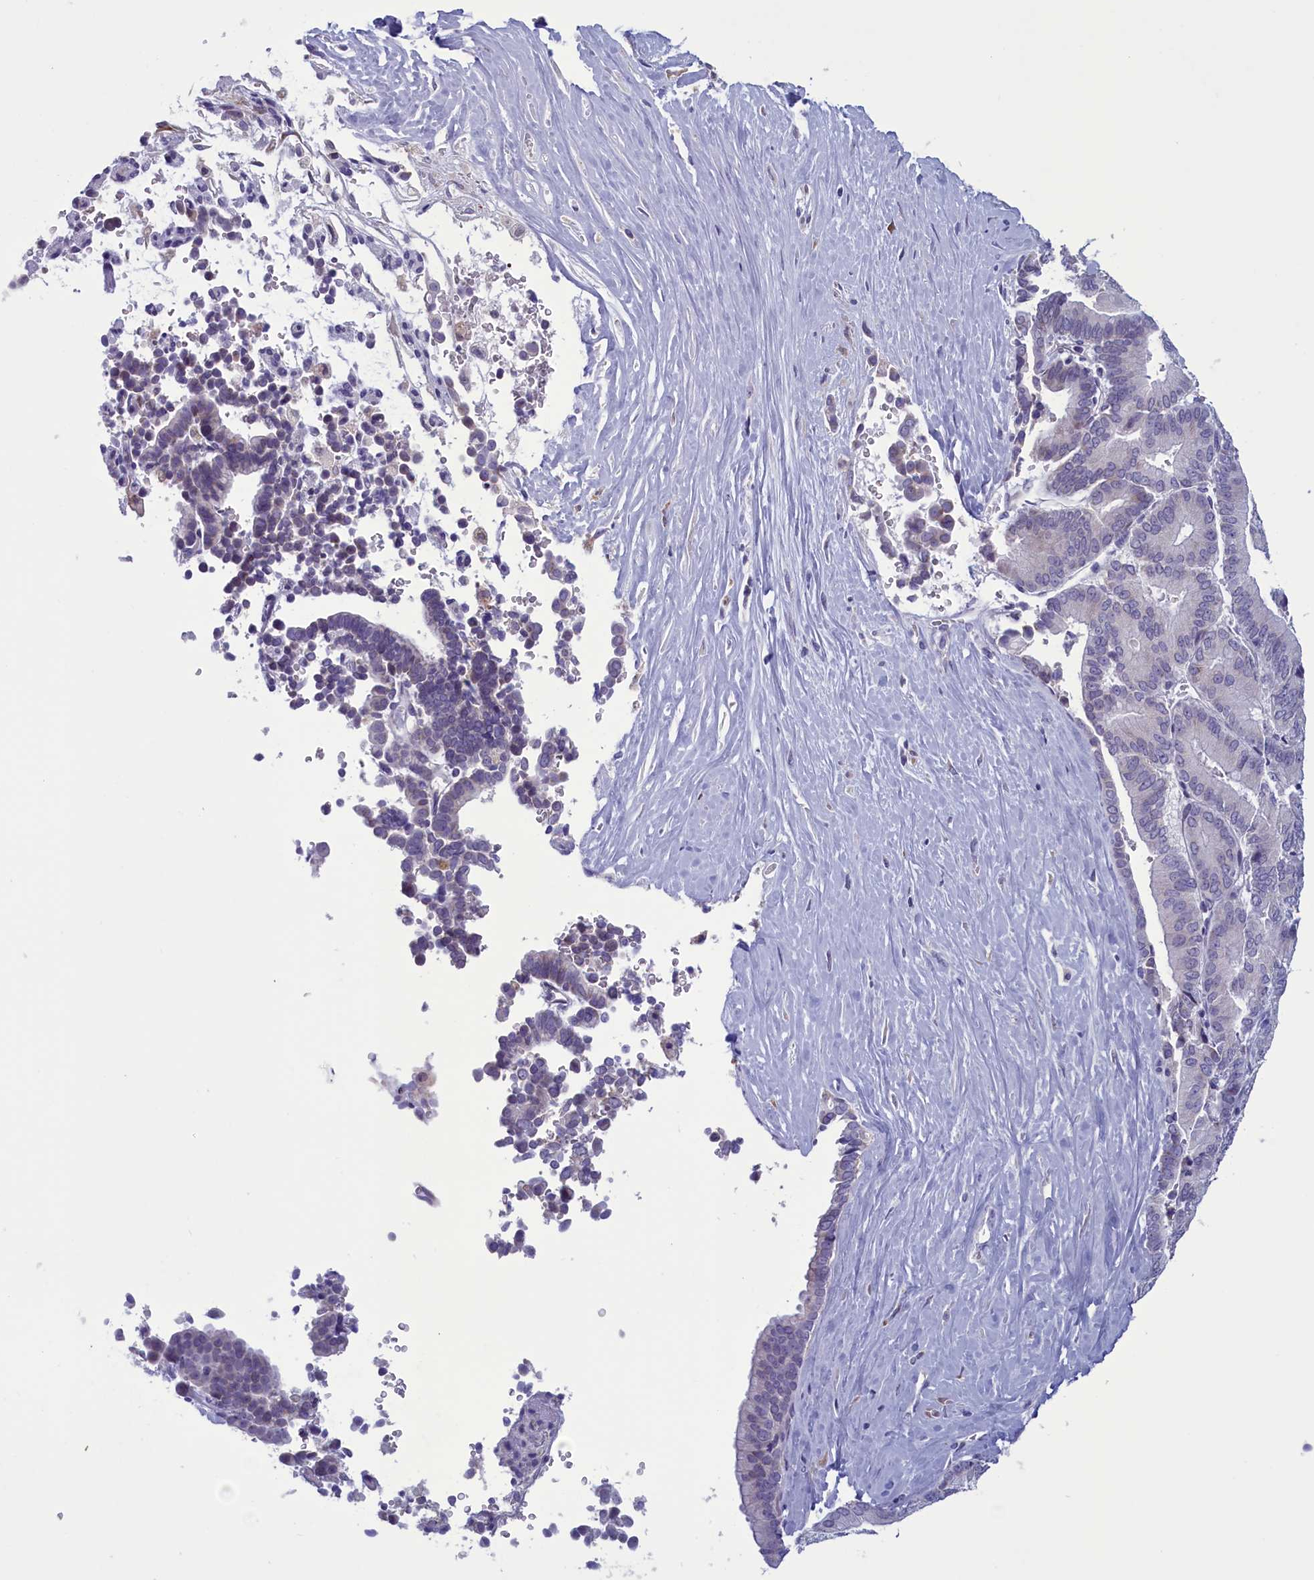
{"staining": {"intensity": "negative", "quantity": "none", "location": "none"}, "tissue": "liver cancer", "cell_type": "Tumor cells", "image_type": "cancer", "snomed": [{"axis": "morphology", "description": "Cholangiocarcinoma"}, {"axis": "topography", "description": "Liver"}], "caption": "Tumor cells are negative for brown protein staining in liver cholangiocarcinoma.", "gene": "PARS2", "patient": {"sex": "female", "age": 75}}